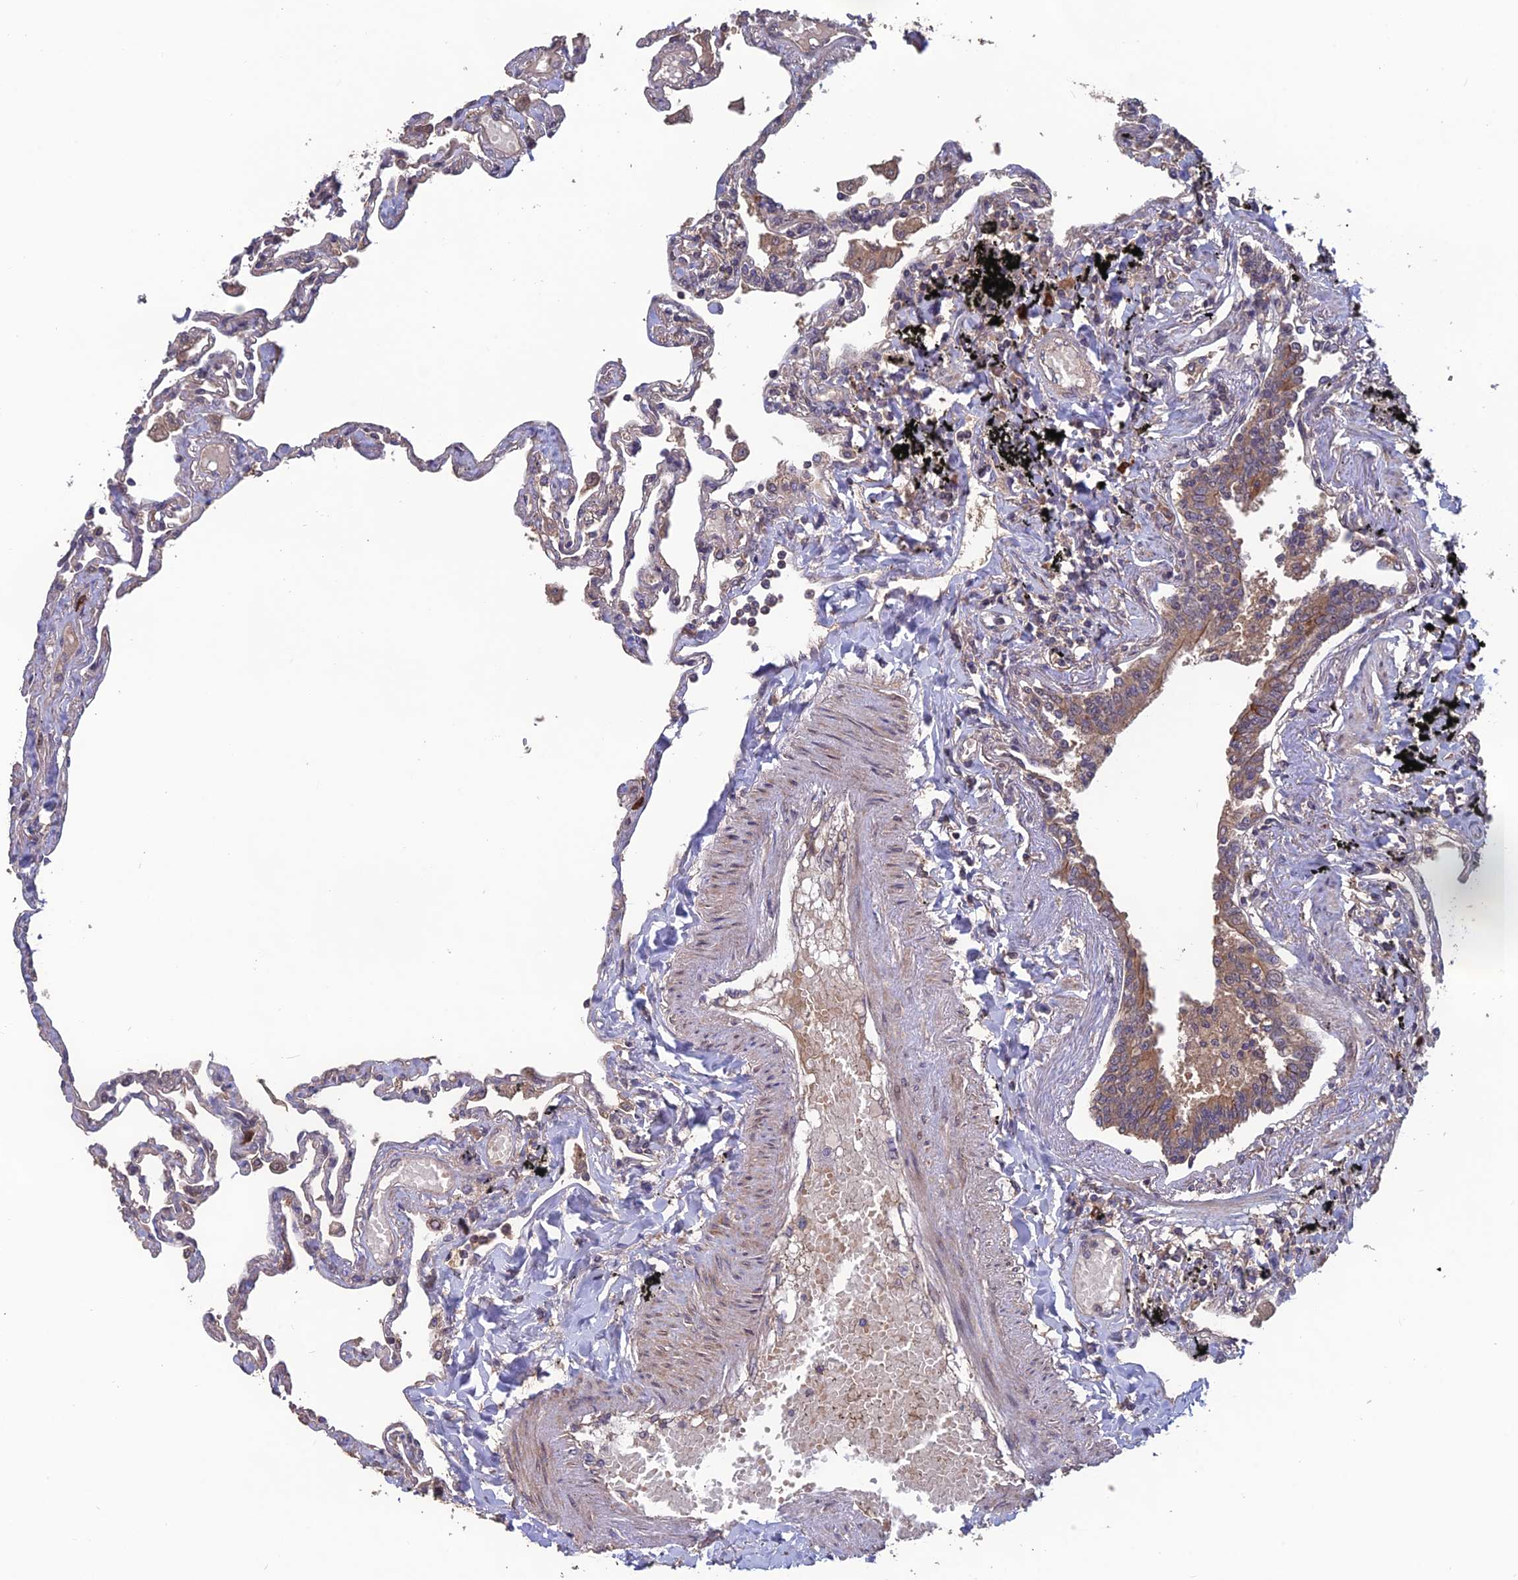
{"staining": {"intensity": "weak", "quantity": "<25%", "location": "cytoplasmic/membranous"}, "tissue": "lung", "cell_type": "Alveolar cells", "image_type": "normal", "snomed": [{"axis": "morphology", "description": "Normal tissue, NOS"}, {"axis": "topography", "description": "Lung"}], "caption": "Immunohistochemistry image of benign human lung stained for a protein (brown), which reveals no expression in alveolar cells. (Stains: DAB (3,3'-diaminobenzidine) IHC with hematoxylin counter stain, Microscopy: brightfield microscopy at high magnification).", "gene": "SHISA5", "patient": {"sex": "female", "age": 67}}